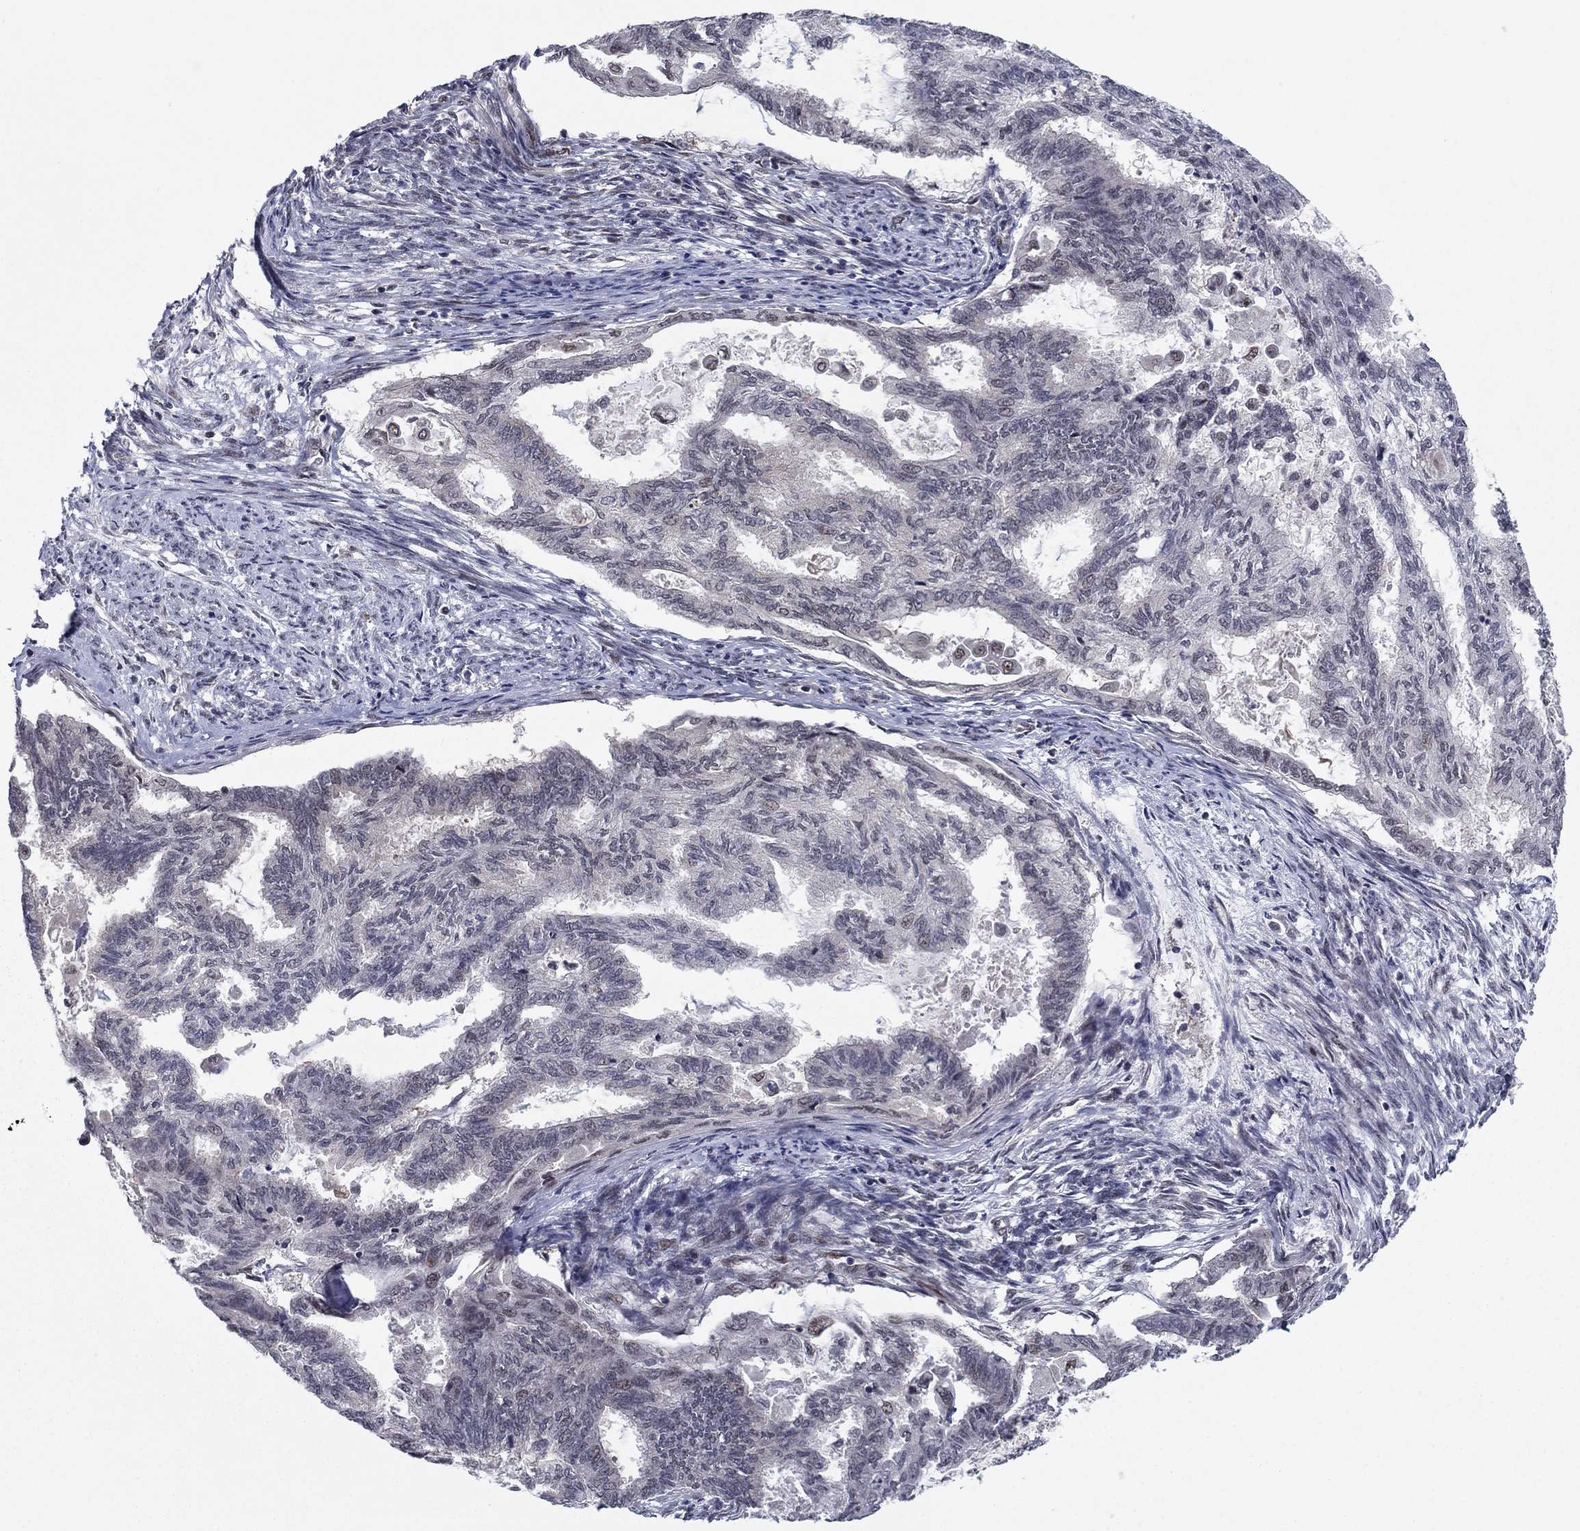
{"staining": {"intensity": "weak", "quantity": "<25%", "location": "cytoplasmic/membranous"}, "tissue": "endometrial cancer", "cell_type": "Tumor cells", "image_type": "cancer", "snomed": [{"axis": "morphology", "description": "Adenocarcinoma, NOS"}, {"axis": "topography", "description": "Endometrium"}], "caption": "An IHC micrograph of adenocarcinoma (endometrial) is shown. There is no staining in tumor cells of adenocarcinoma (endometrial).", "gene": "PSMC1", "patient": {"sex": "female", "age": 86}}